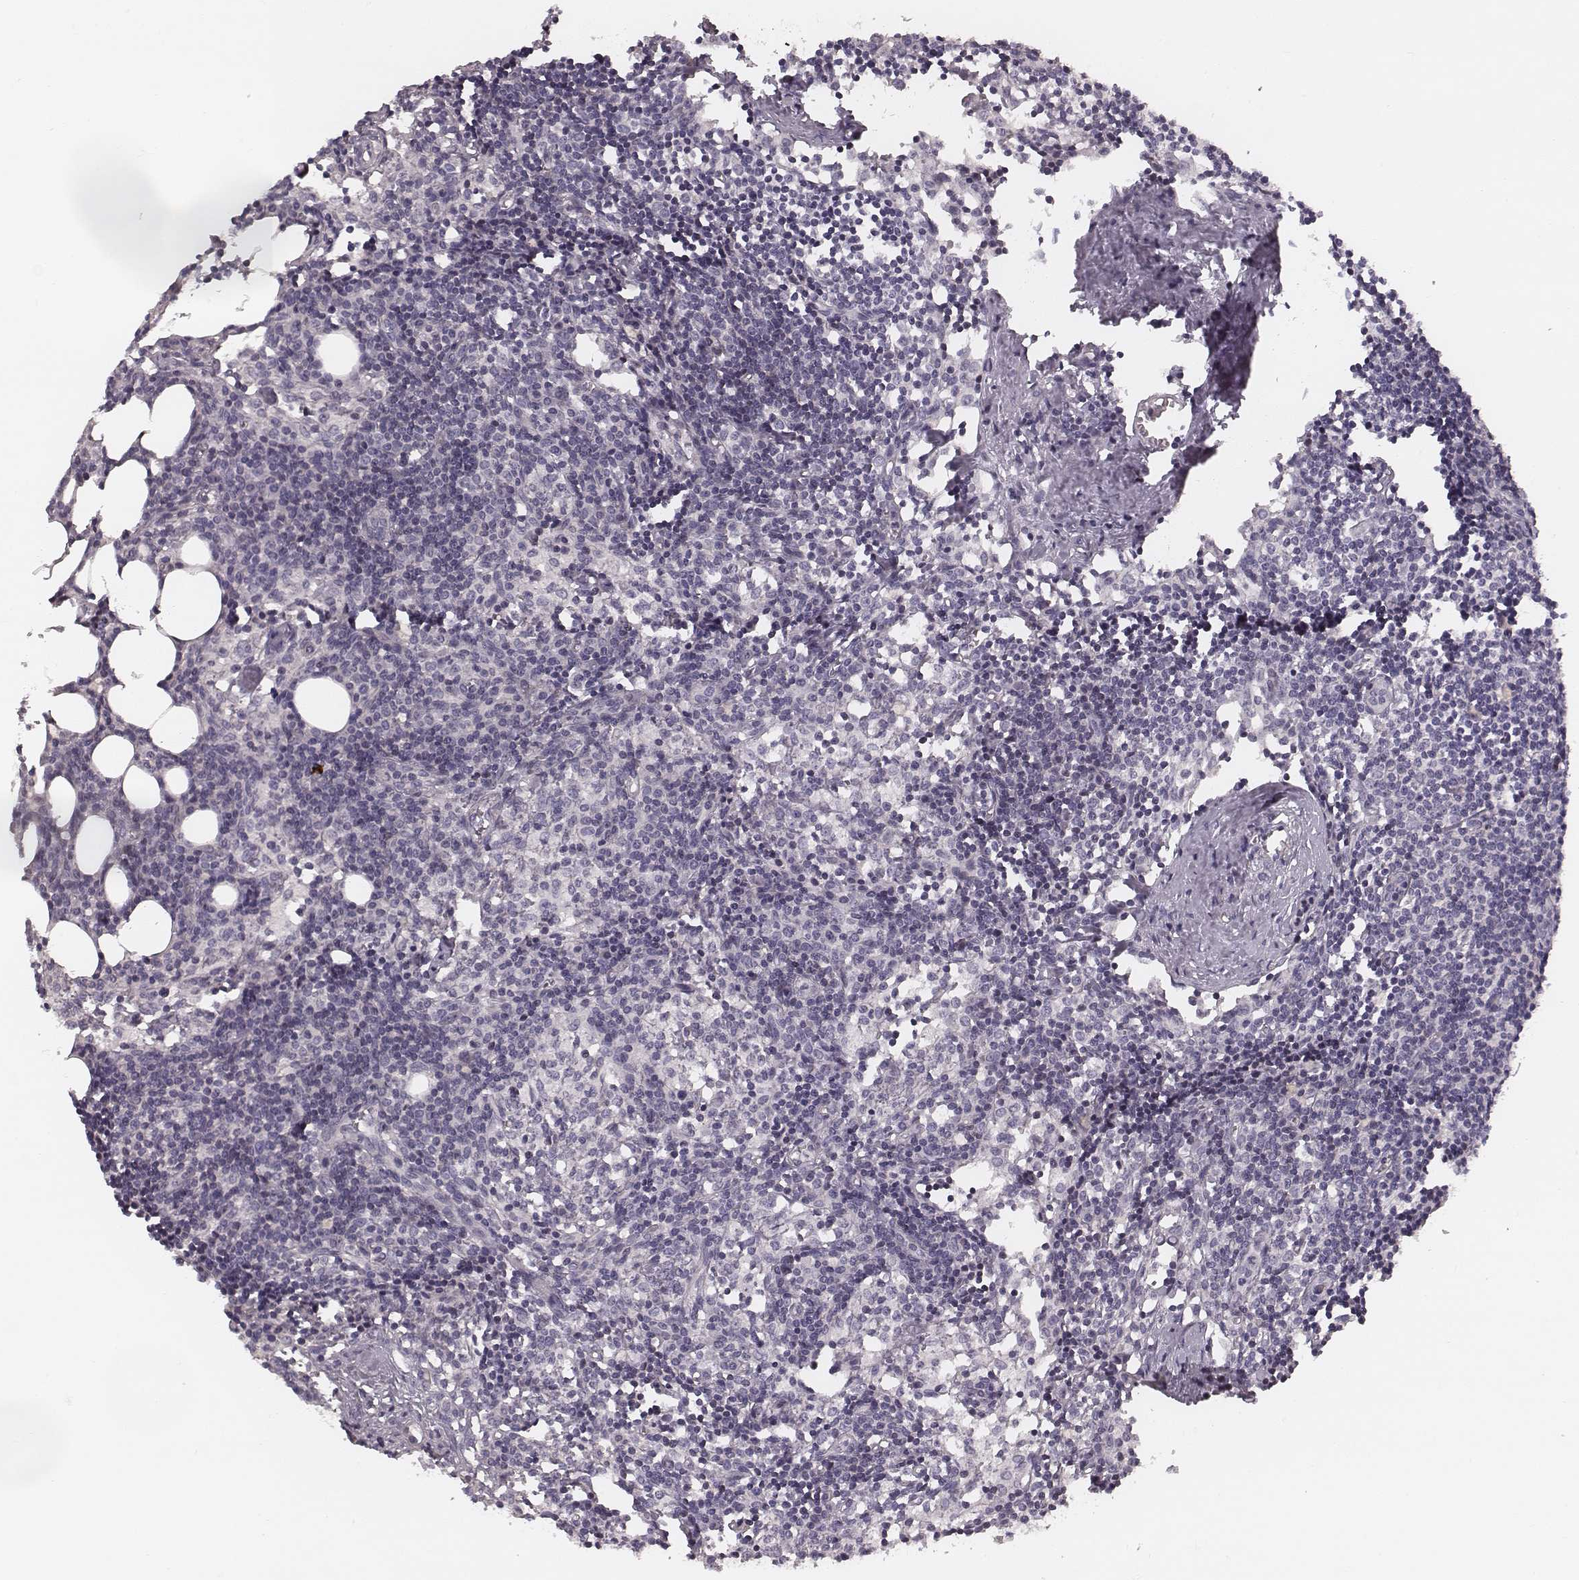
{"staining": {"intensity": "negative", "quantity": "none", "location": "none"}, "tissue": "lymph node", "cell_type": "Germinal center cells", "image_type": "normal", "snomed": [{"axis": "morphology", "description": "Normal tissue, NOS"}, {"axis": "topography", "description": "Lymph node"}], "caption": "Unremarkable lymph node was stained to show a protein in brown. There is no significant expression in germinal center cells. The staining was performed using DAB to visualize the protein expression in brown, while the nuclei were stained in blue with hematoxylin (Magnification: 20x).", "gene": "S100Z", "patient": {"sex": "female", "age": 52}}